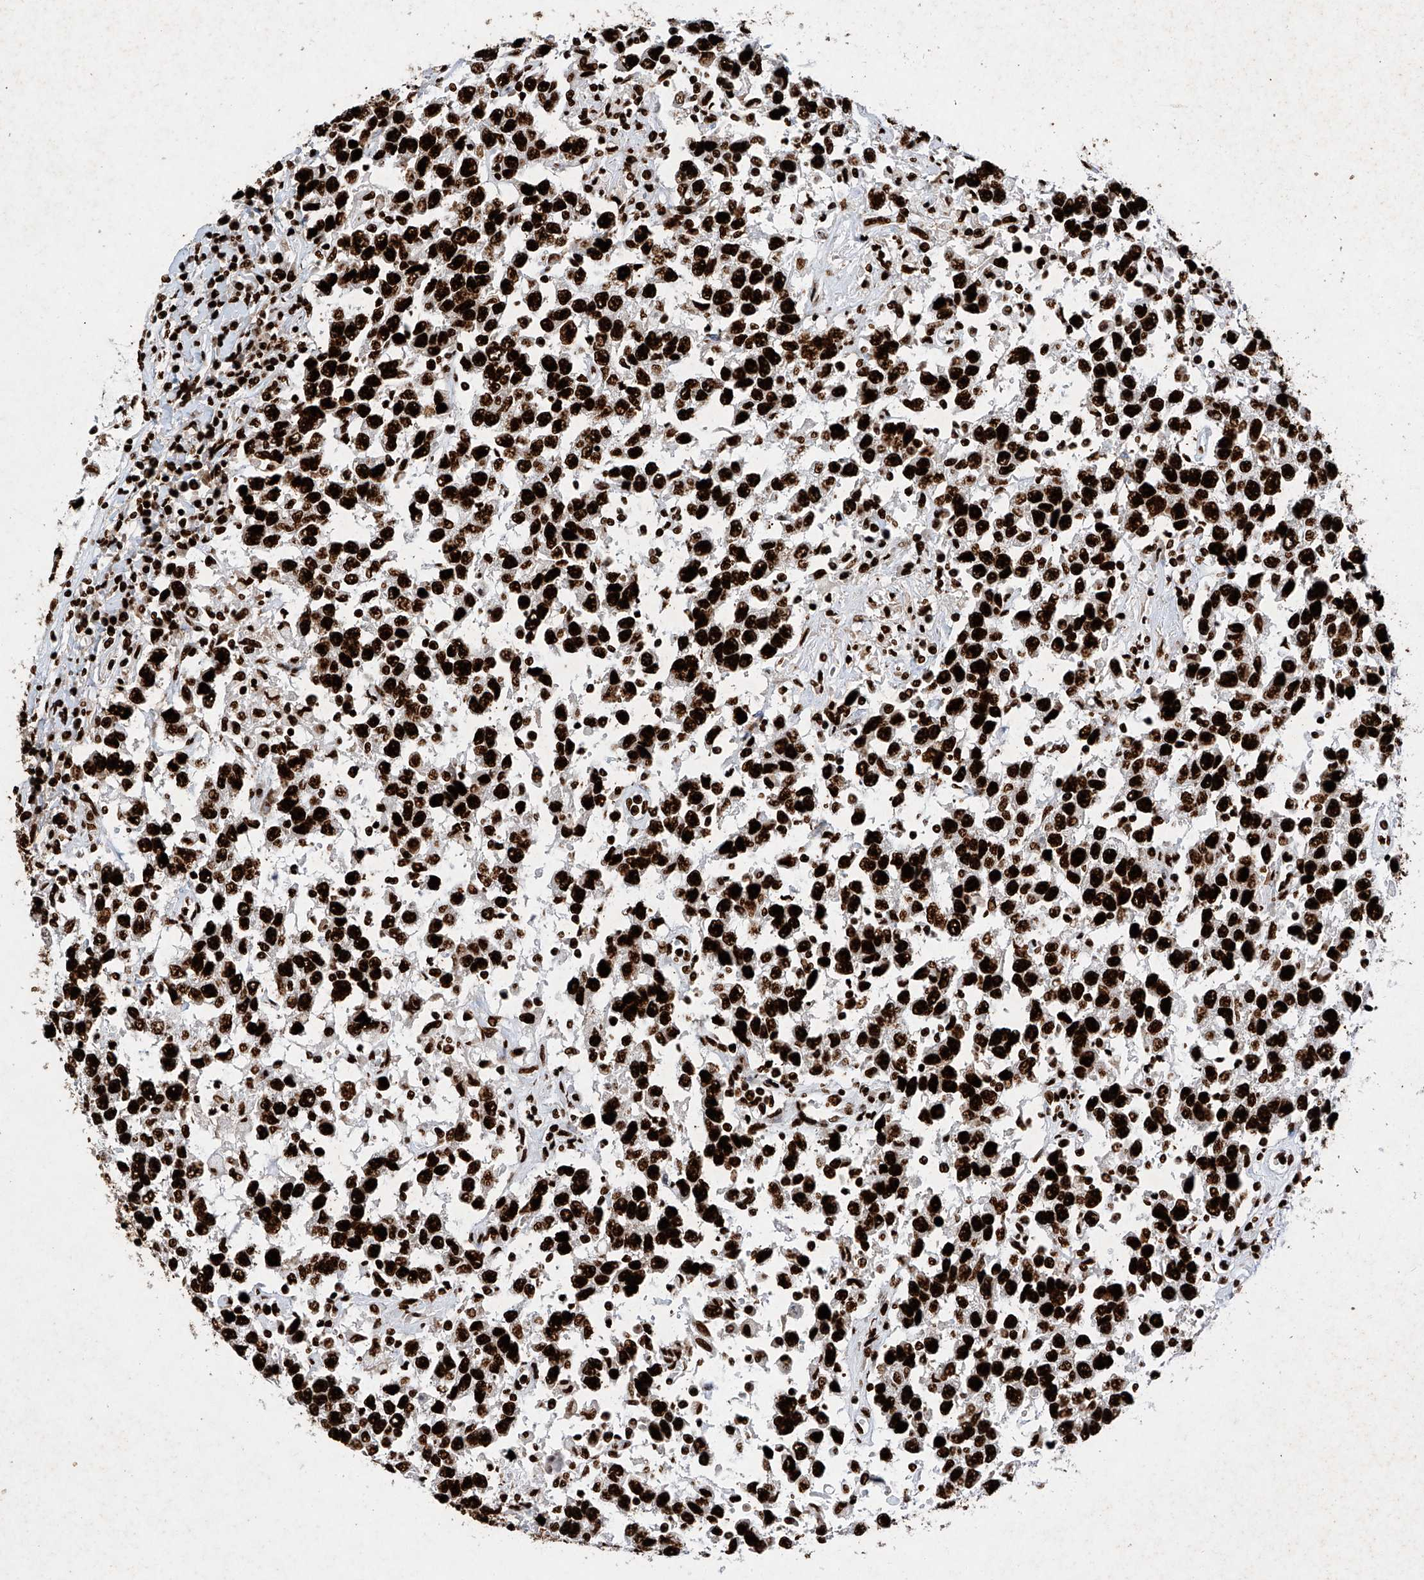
{"staining": {"intensity": "strong", "quantity": ">75%", "location": "nuclear"}, "tissue": "testis cancer", "cell_type": "Tumor cells", "image_type": "cancer", "snomed": [{"axis": "morphology", "description": "Seminoma, NOS"}, {"axis": "topography", "description": "Testis"}], "caption": "Immunohistochemistry of testis cancer (seminoma) demonstrates high levels of strong nuclear positivity in about >75% of tumor cells. (Stains: DAB in brown, nuclei in blue, Microscopy: brightfield microscopy at high magnification).", "gene": "SRSF6", "patient": {"sex": "male", "age": 41}}